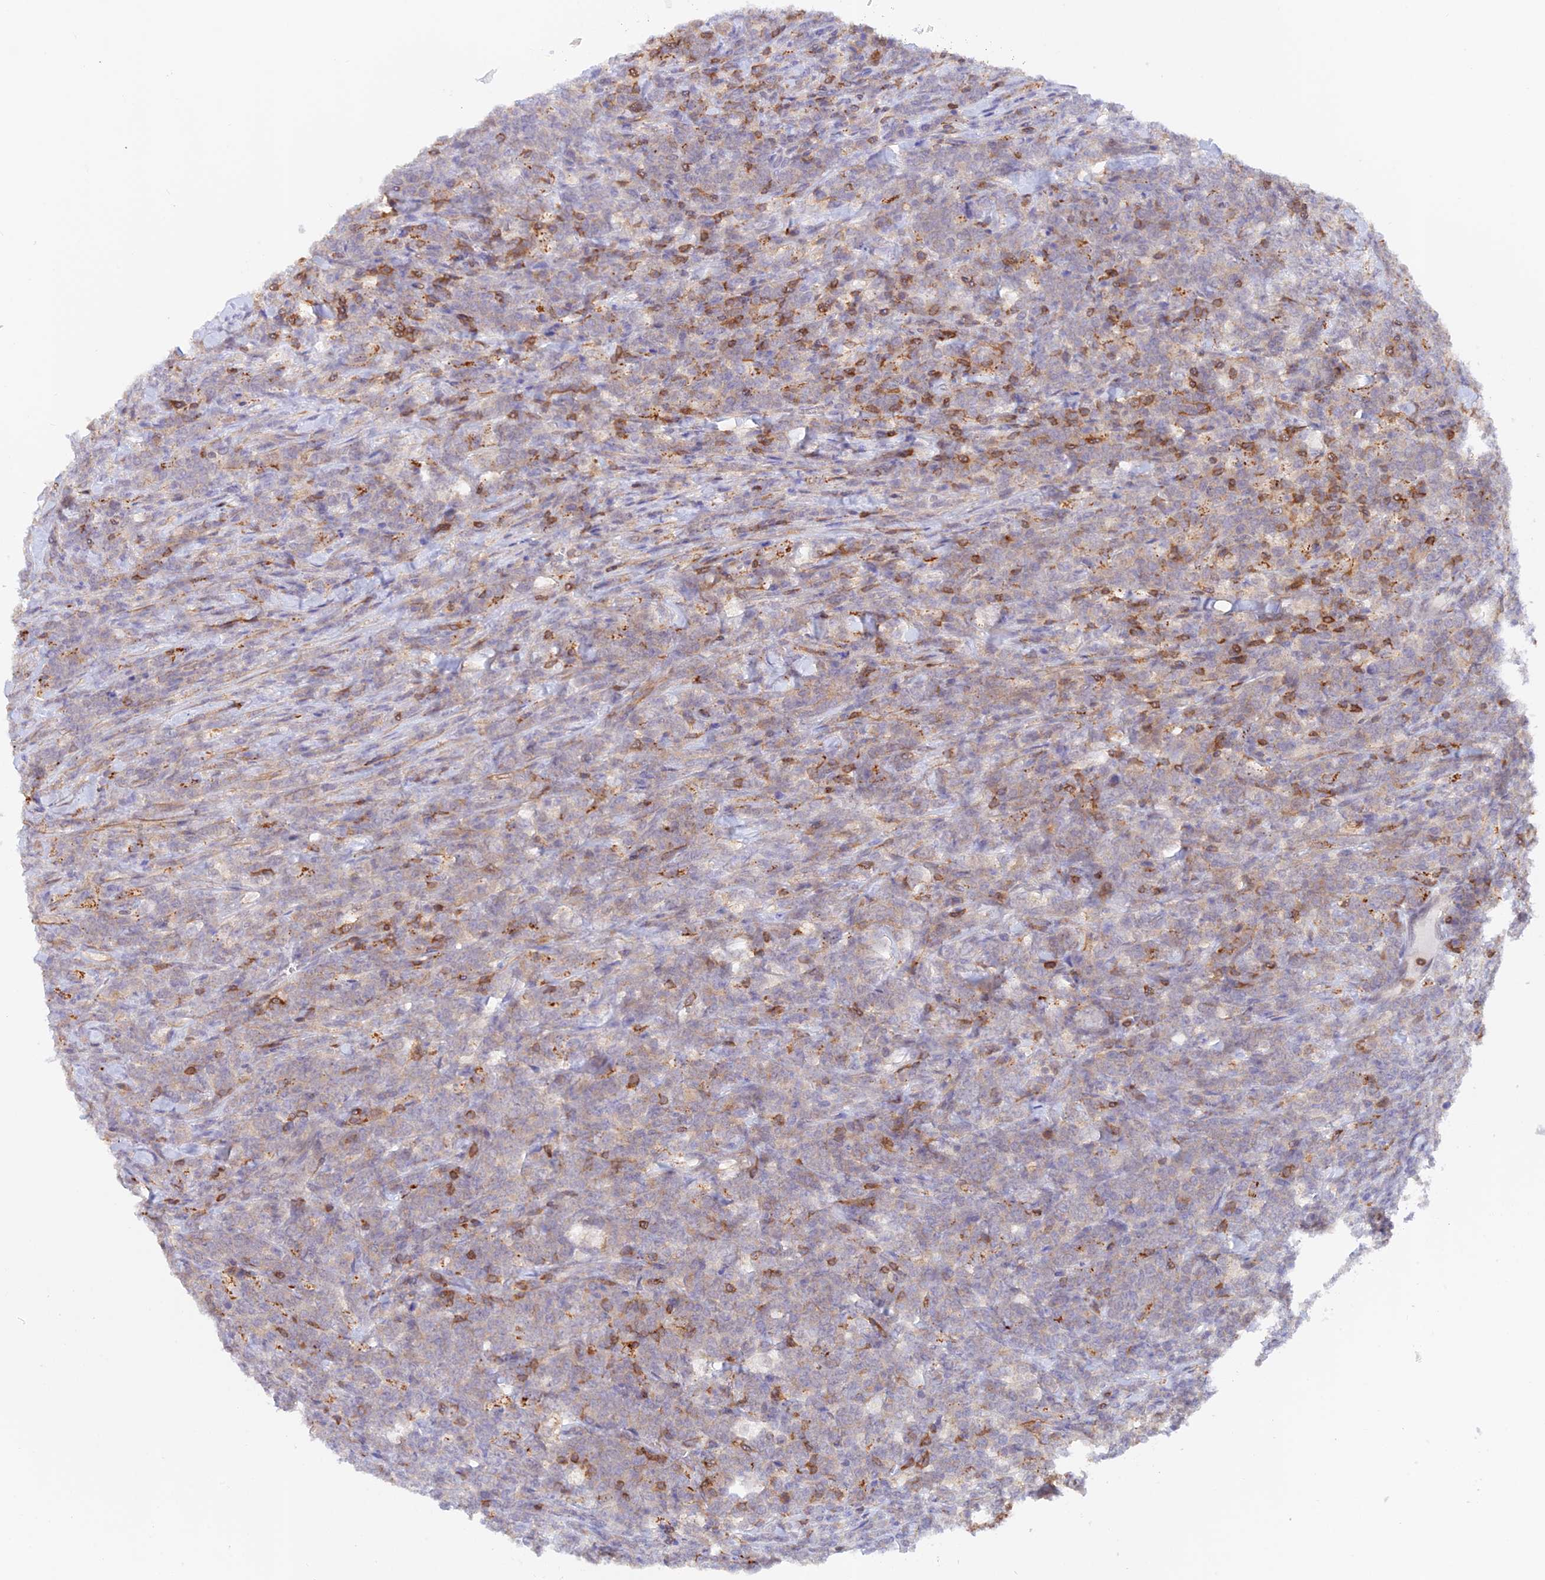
{"staining": {"intensity": "negative", "quantity": "none", "location": "none"}, "tissue": "lymphoma", "cell_type": "Tumor cells", "image_type": "cancer", "snomed": [{"axis": "morphology", "description": "Malignant lymphoma, non-Hodgkin's type, High grade"}, {"axis": "topography", "description": "Small intestine"}], "caption": "An immunohistochemistry (IHC) image of malignant lymphoma, non-Hodgkin's type (high-grade) is shown. There is no staining in tumor cells of malignant lymphoma, non-Hodgkin's type (high-grade). The staining is performed using DAB brown chromogen with nuclei counter-stained in using hematoxylin.", "gene": "DENND1C", "patient": {"sex": "male", "age": 8}}